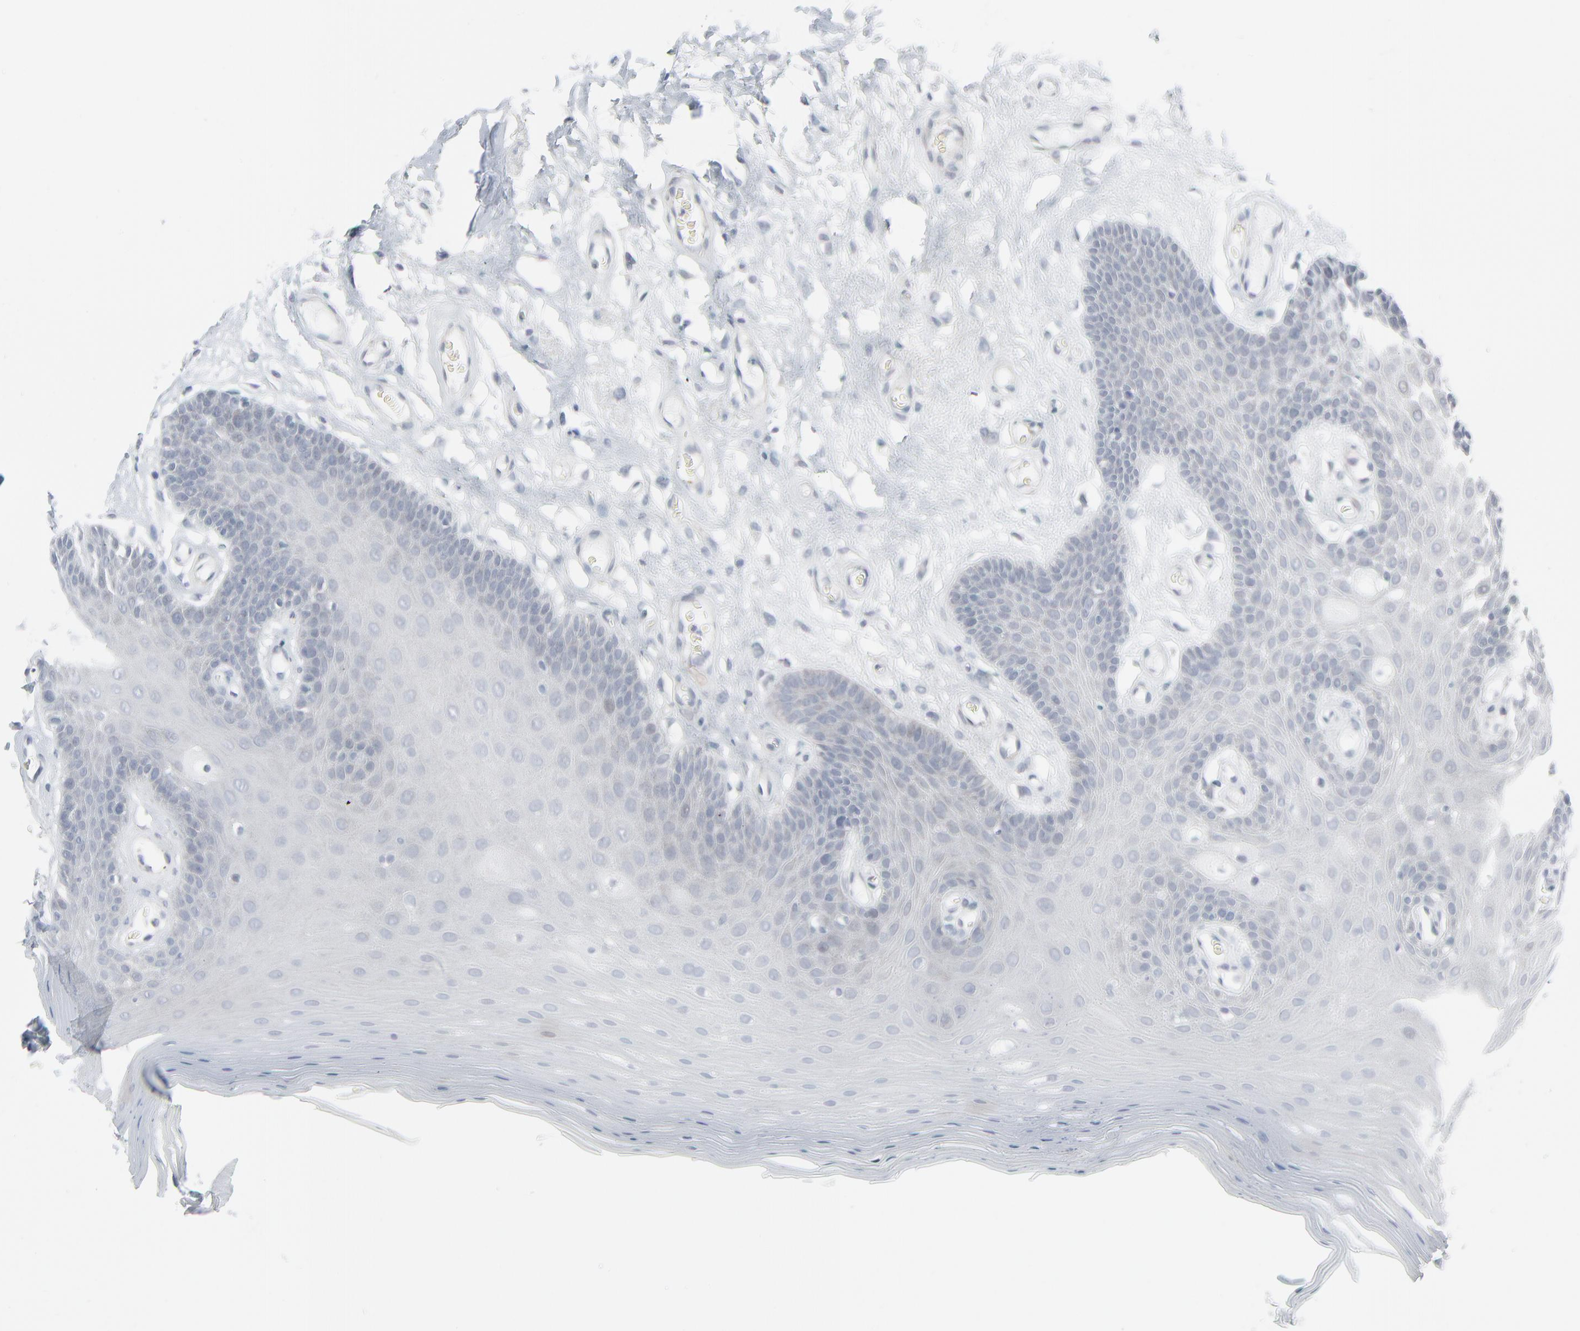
{"staining": {"intensity": "negative", "quantity": "none", "location": "none"}, "tissue": "oral mucosa", "cell_type": "Squamous epithelial cells", "image_type": "normal", "snomed": [{"axis": "morphology", "description": "Normal tissue, NOS"}, {"axis": "morphology", "description": "Squamous cell carcinoma, NOS"}, {"axis": "topography", "description": "Skeletal muscle"}, {"axis": "topography", "description": "Oral tissue"}, {"axis": "topography", "description": "Head-Neck"}], "caption": "High power microscopy micrograph of an immunohistochemistry photomicrograph of benign oral mucosa, revealing no significant expression in squamous epithelial cells.", "gene": "NEUROD1", "patient": {"sex": "male", "age": 71}}